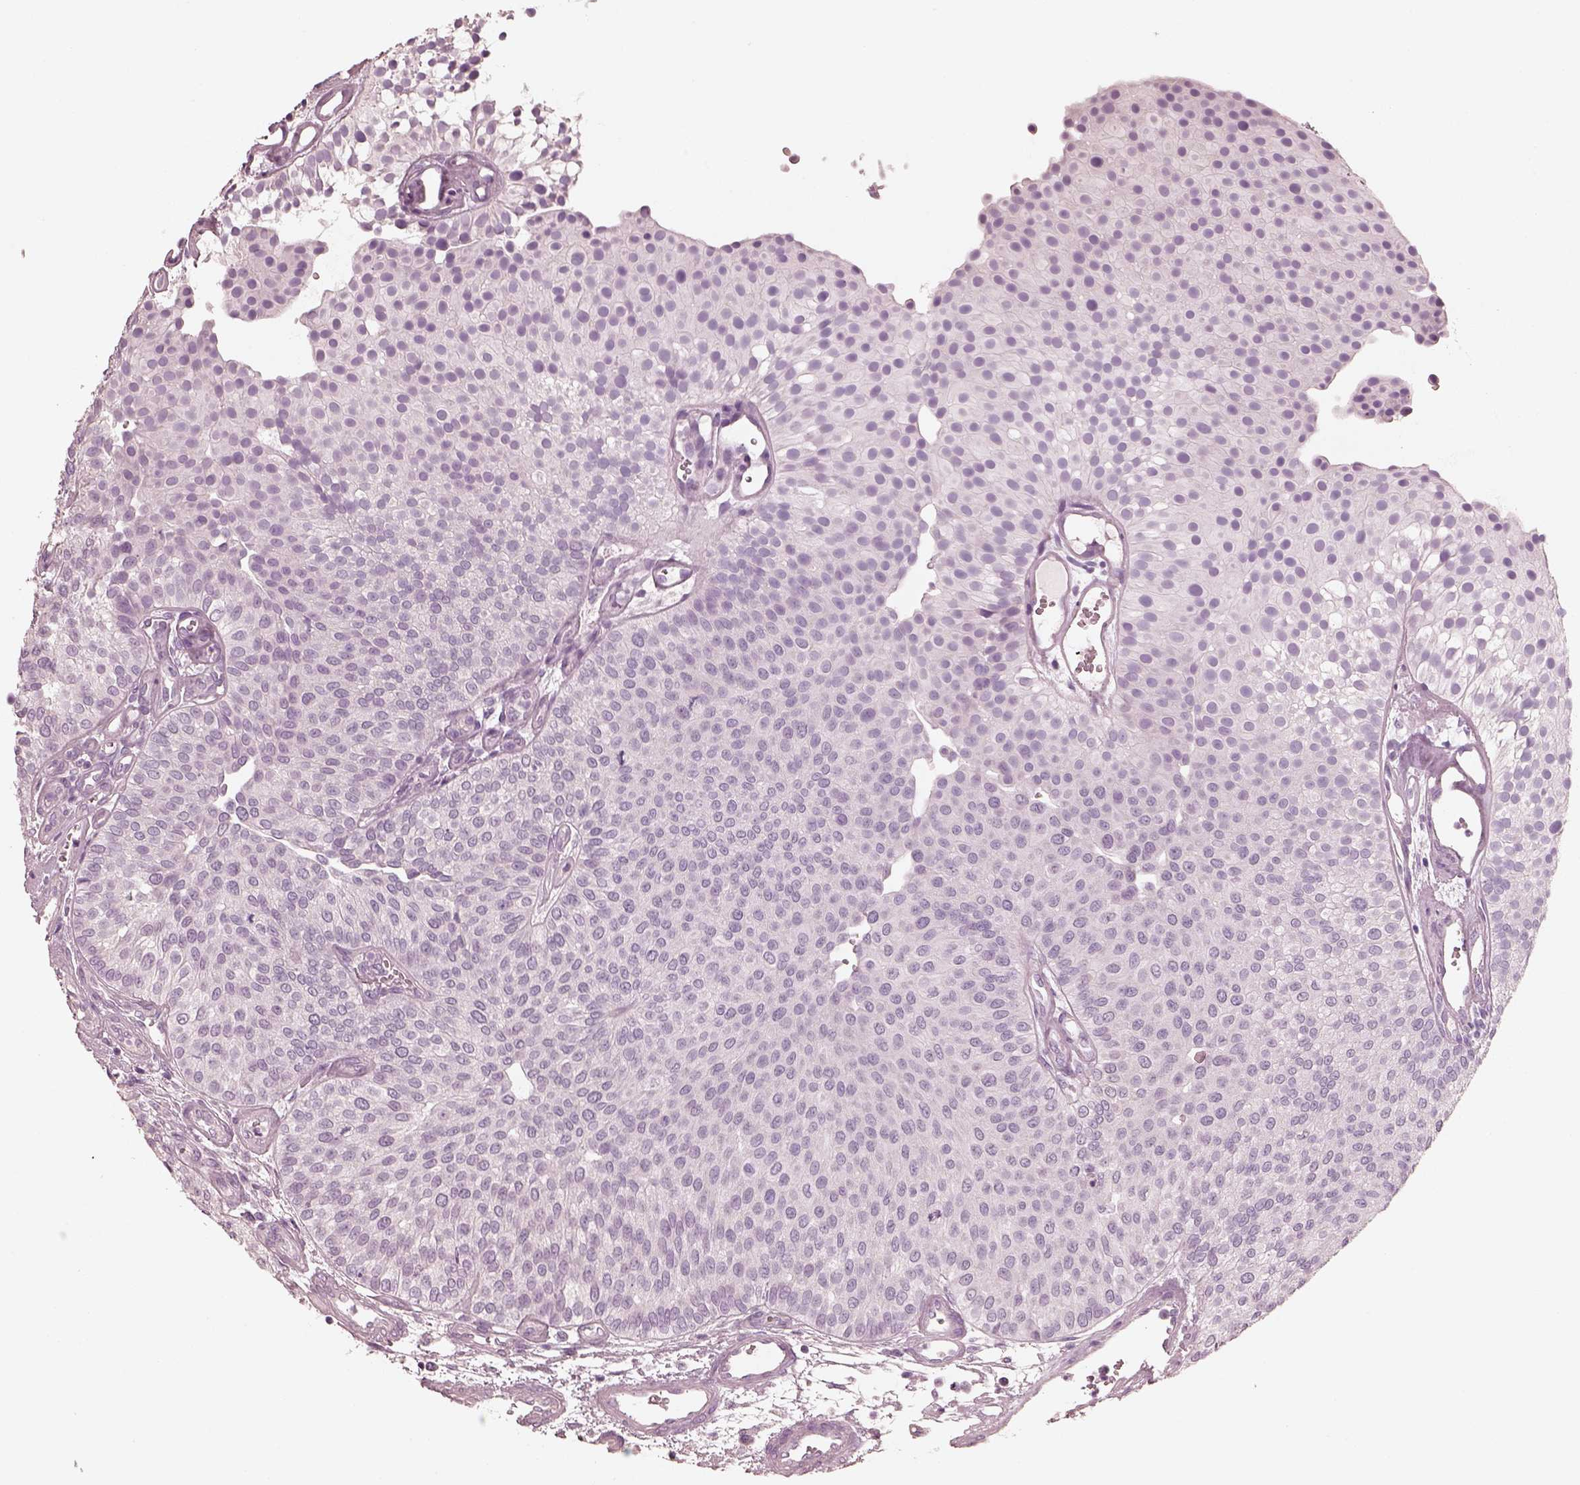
{"staining": {"intensity": "negative", "quantity": "none", "location": "none"}, "tissue": "urothelial cancer", "cell_type": "Tumor cells", "image_type": "cancer", "snomed": [{"axis": "morphology", "description": "Urothelial carcinoma, Low grade"}, {"axis": "topography", "description": "Urinary bladder"}], "caption": "The micrograph shows no staining of tumor cells in urothelial cancer.", "gene": "ZP4", "patient": {"sex": "female", "age": 87}}